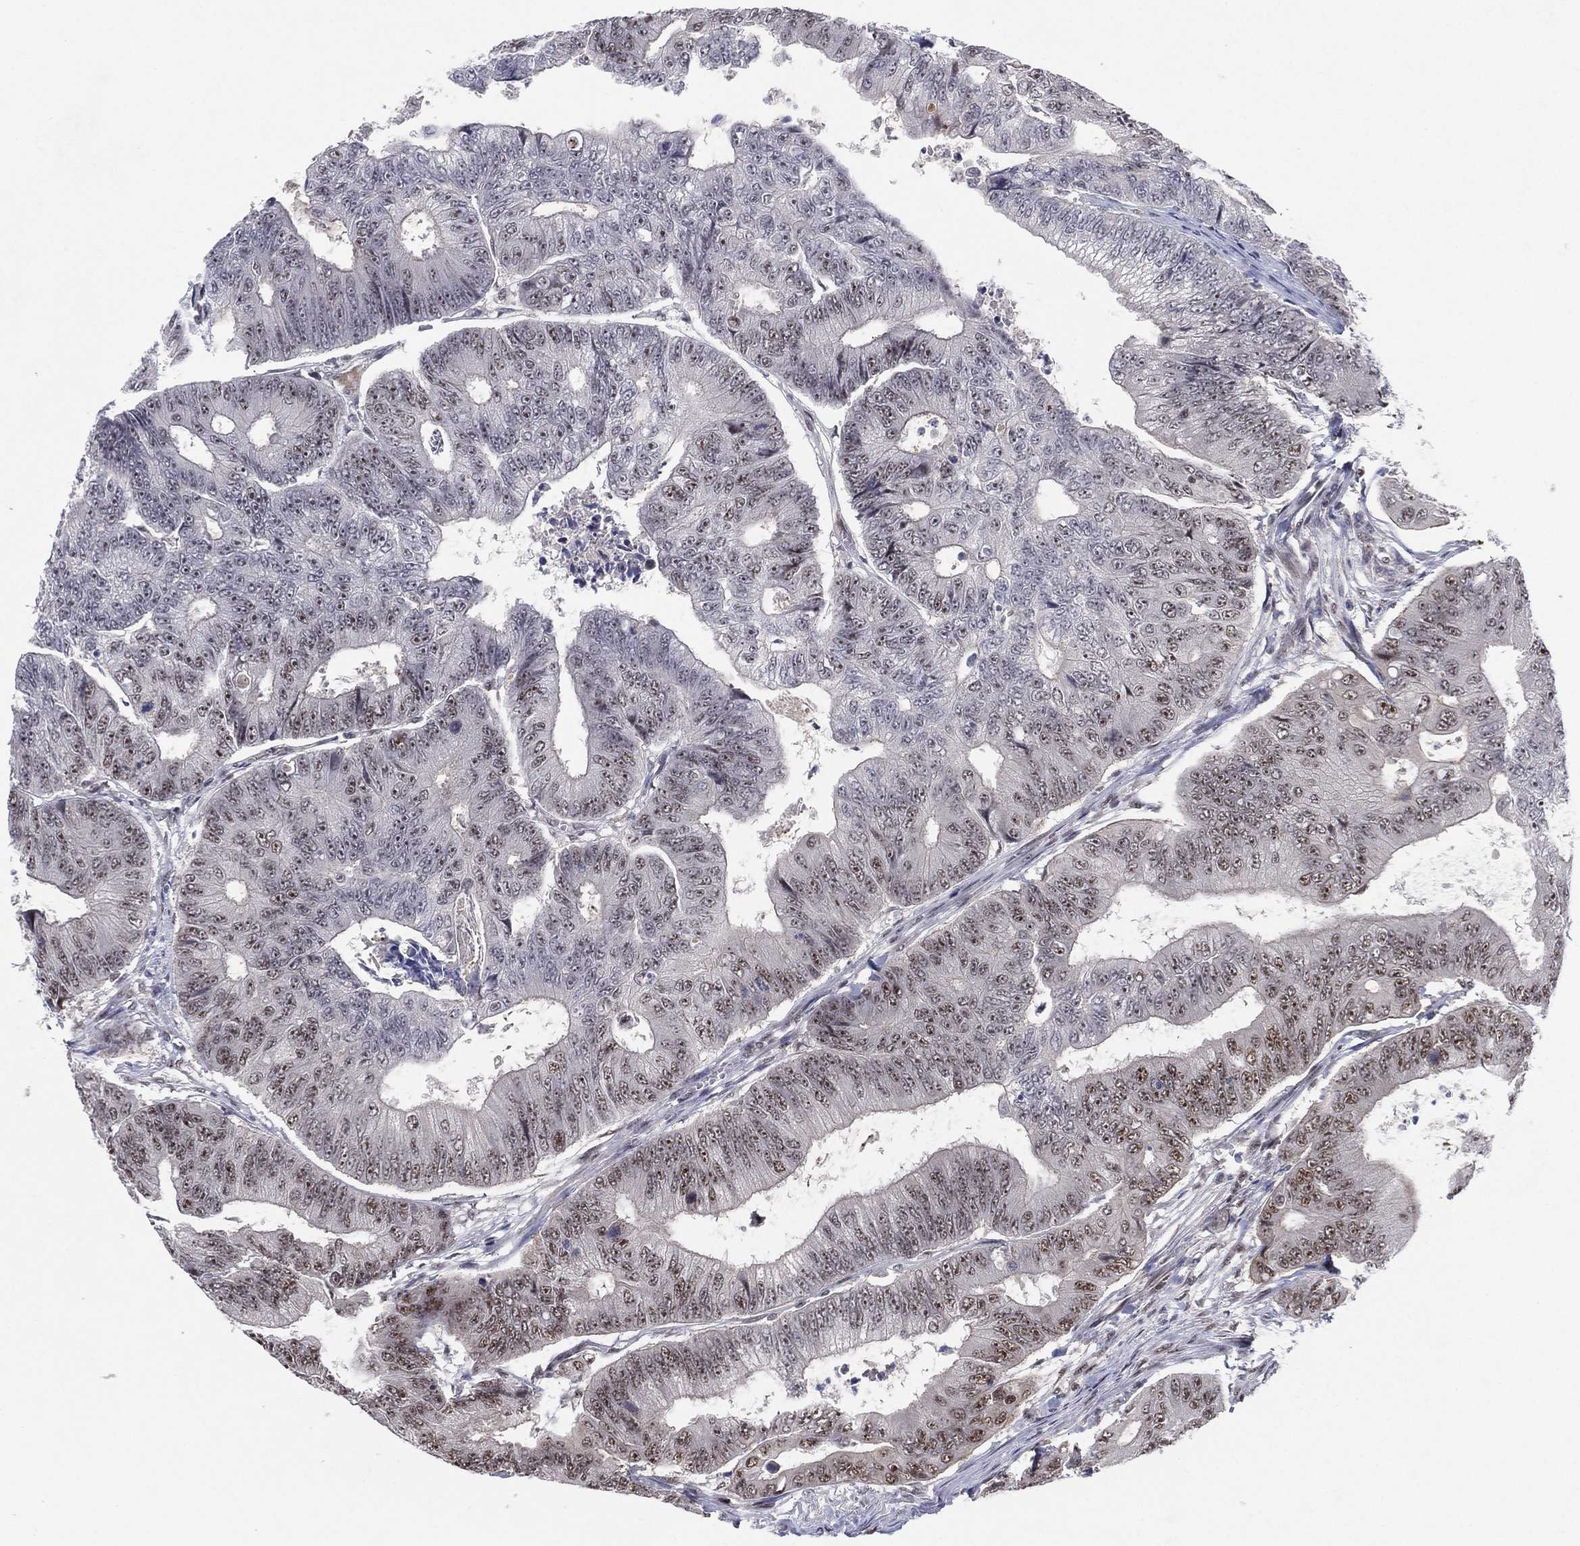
{"staining": {"intensity": "weak", "quantity": "<25%", "location": "nuclear"}, "tissue": "colorectal cancer", "cell_type": "Tumor cells", "image_type": "cancer", "snomed": [{"axis": "morphology", "description": "Adenocarcinoma, NOS"}, {"axis": "topography", "description": "Colon"}], "caption": "Colorectal adenocarcinoma stained for a protein using immunohistochemistry (IHC) demonstrates no expression tumor cells.", "gene": "DGCR8", "patient": {"sex": "female", "age": 48}}